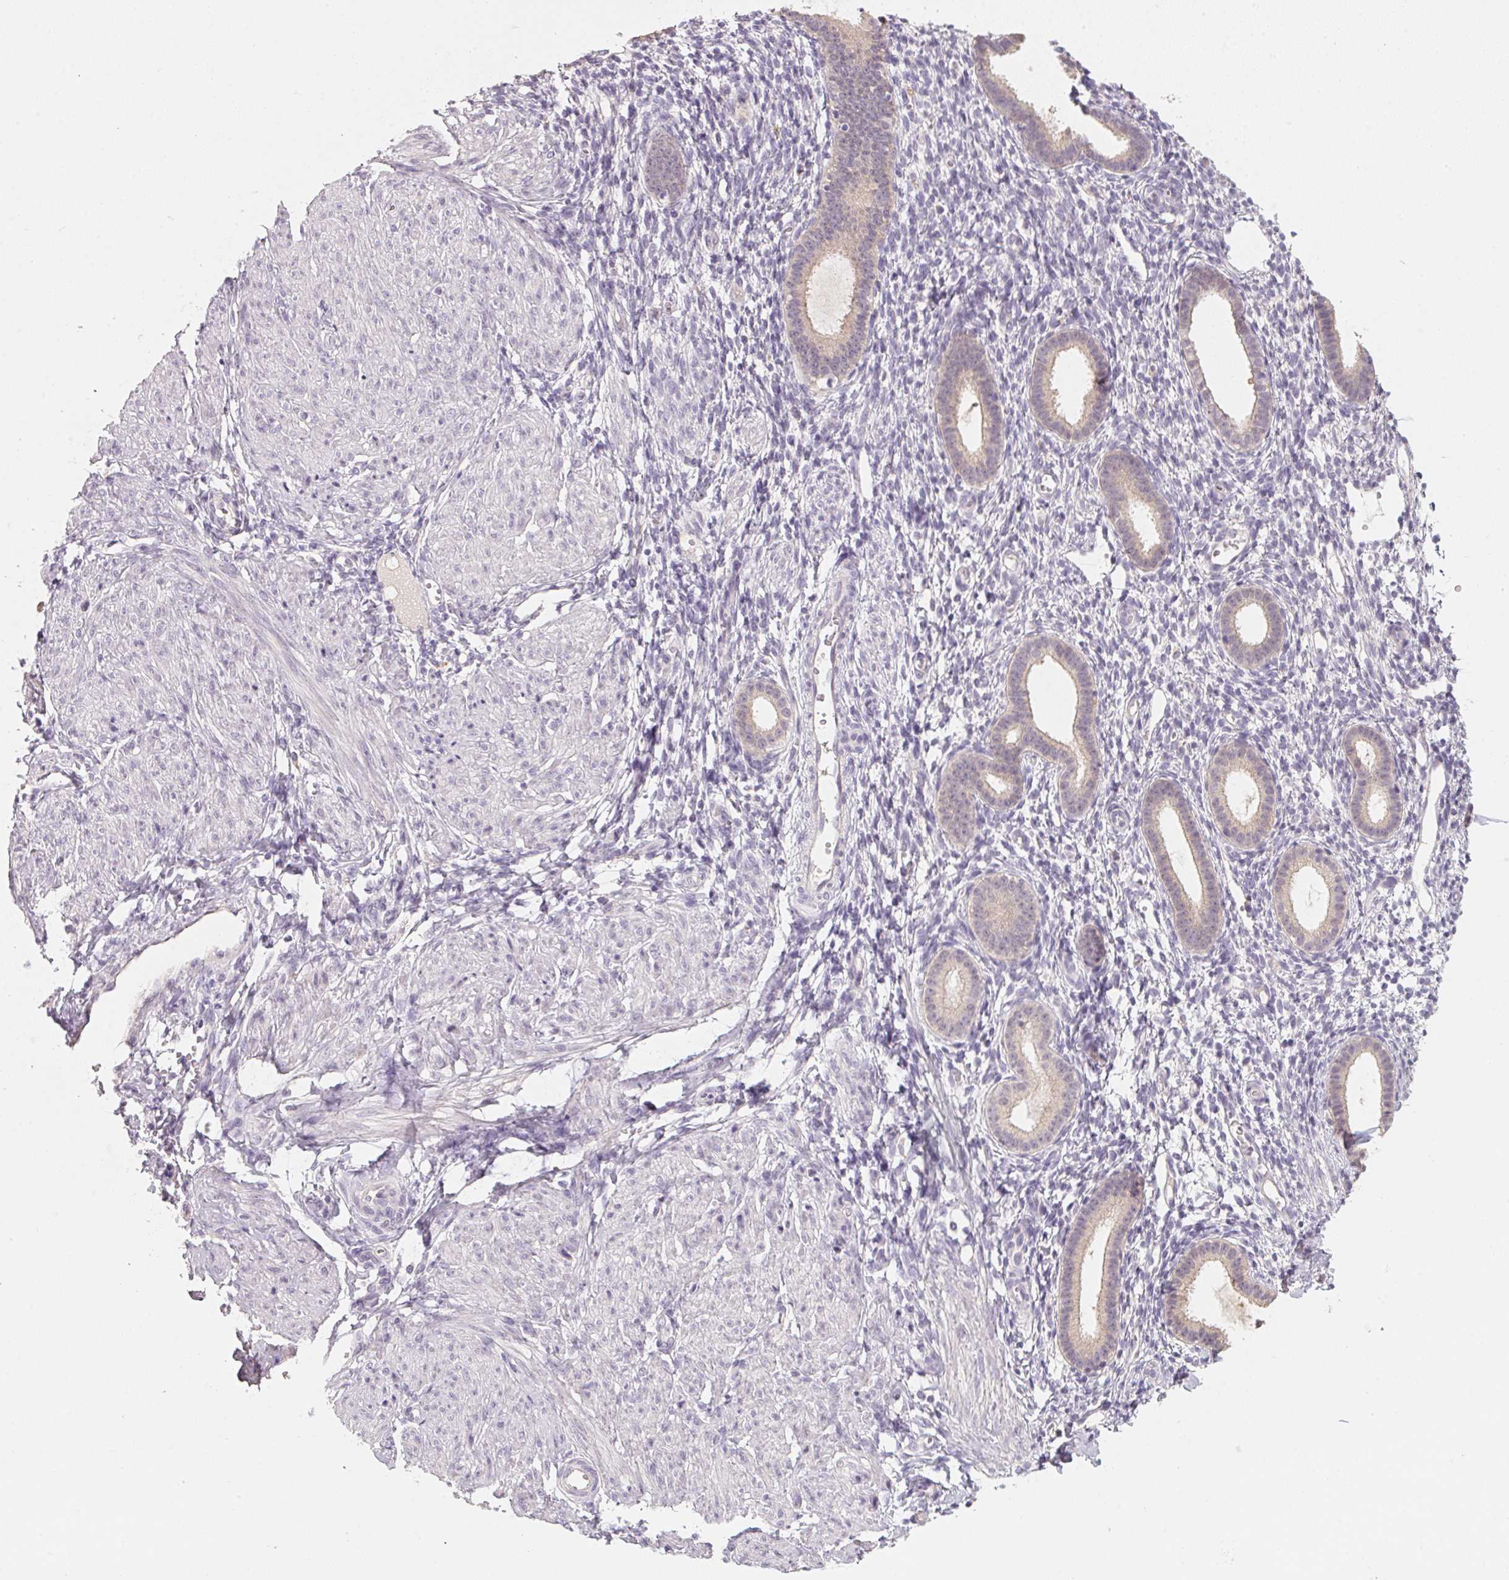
{"staining": {"intensity": "negative", "quantity": "none", "location": "none"}, "tissue": "endometrium", "cell_type": "Cells in endometrial stroma", "image_type": "normal", "snomed": [{"axis": "morphology", "description": "Normal tissue, NOS"}, {"axis": "topography", "description": "Endometrium"}], "caption": "High magnification brightfield microscopy of unremarkable endometrium stained with DAB (brown) and counterstained with hematoxylin (blue): cells in endometrial stroma show no significant staining. (DAB IHC, high magnification).", "gene": "TREH", "patient": {"sex": "female", "age": 36}}